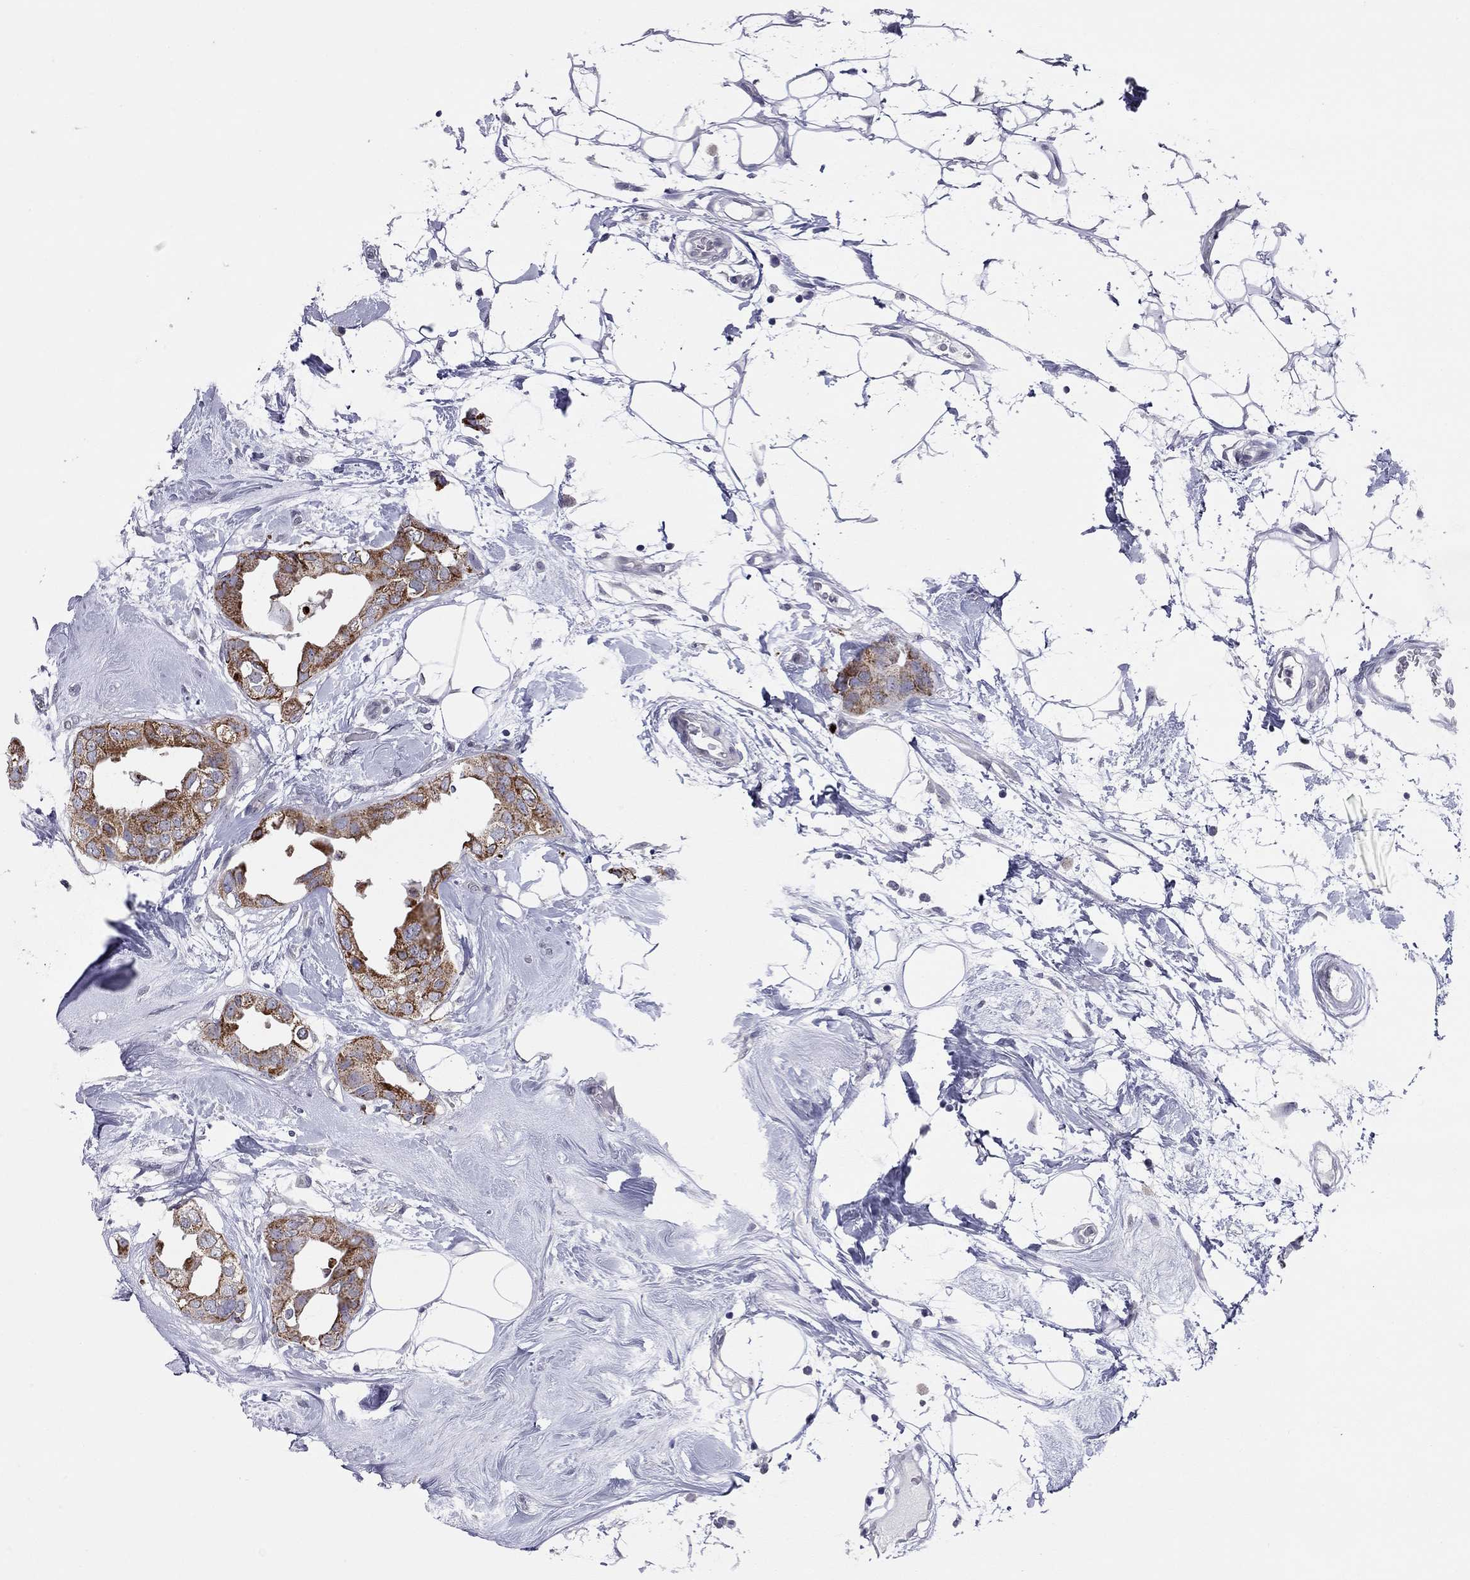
{"staining": {"intensity": "strong", "quantity": ">75%", "location": "cytoplasmic/membranous"}, "tissue": "breast cancer", "cell_type": "Tumor cells", "image_type": "cancer", "snomed": [{"axis": "morphology", "description": "Normal tissue, NOS"}, {"axis": "morphology", "description": "Duct carcinoma"}, {"axis": "topography", "description": "Breast"}], "caption": "Human invasive ductal carcinoma (breast) stained with a brown dye reveals strong cytoplasmic/membranous positive expression in approximately >75% of tumor cells.", "gene": "SHOC2", "patient": {"sex": "female", "age": 40}}